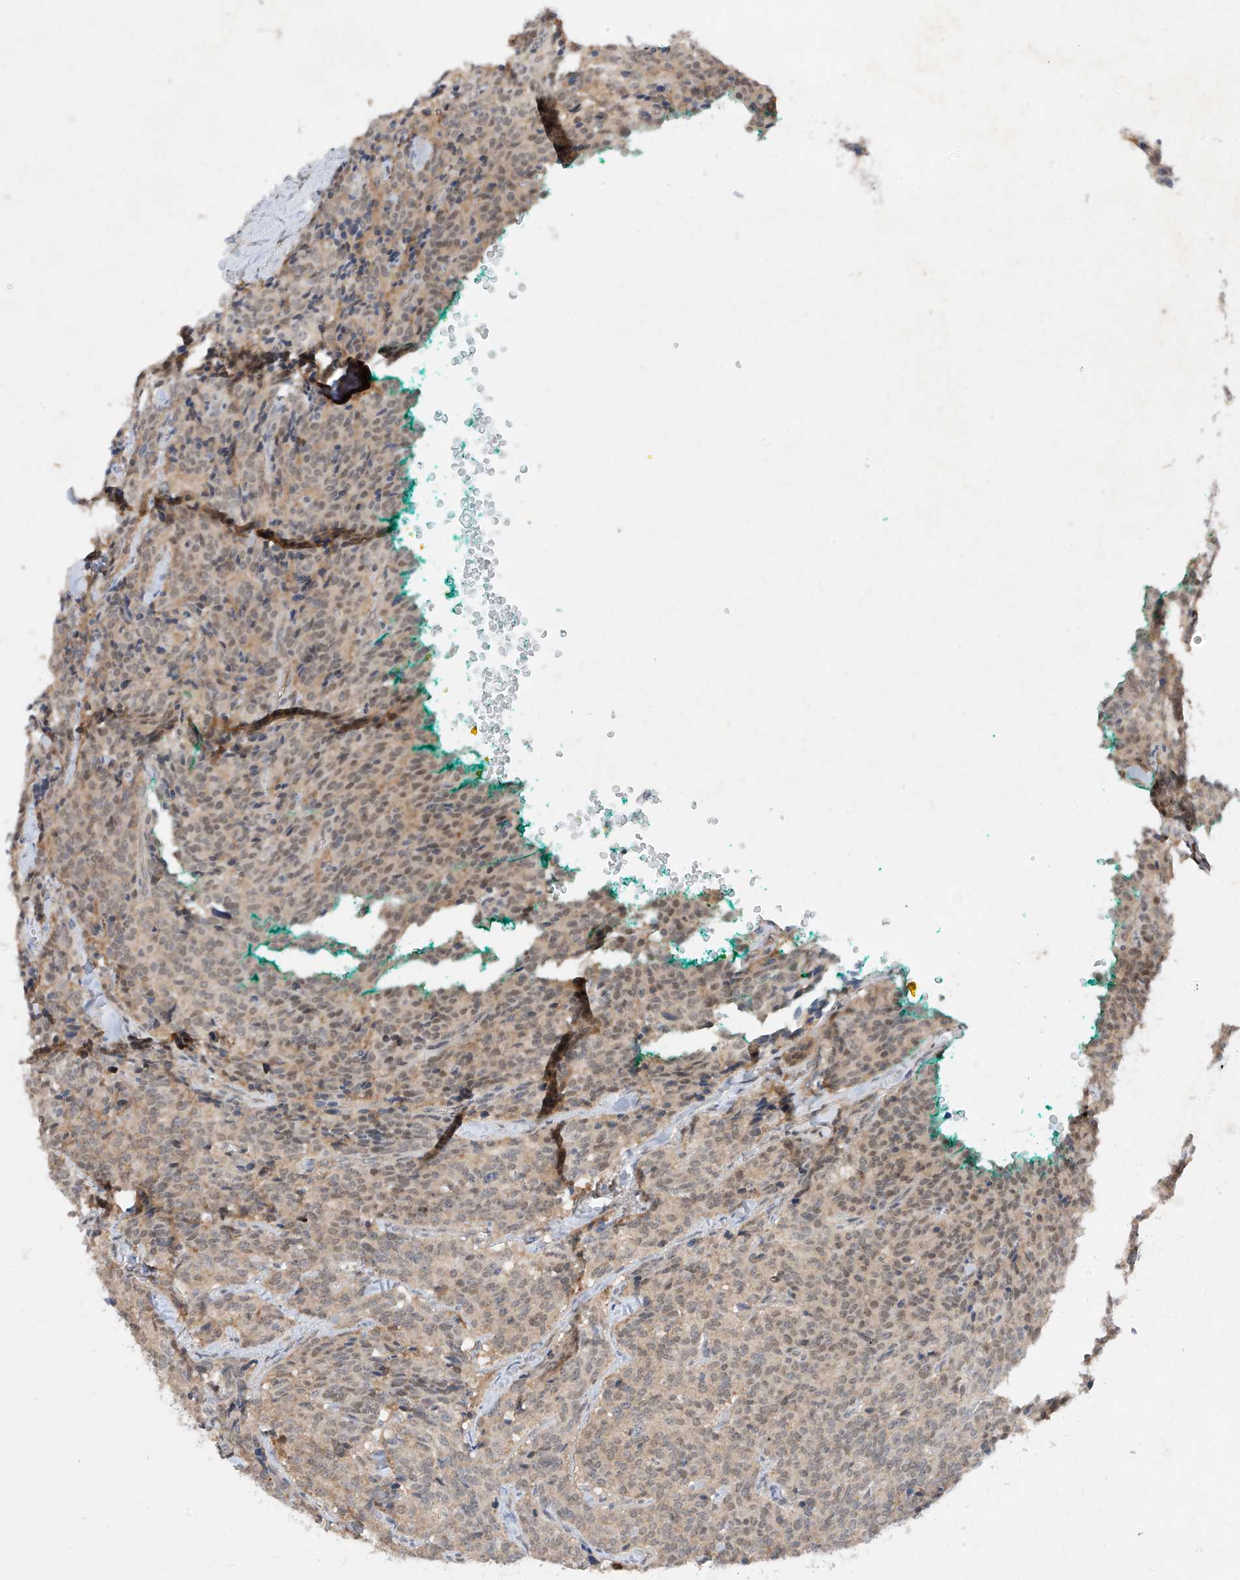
{"staining": {"intensity": "weak", "quantity": "25%-75%", "location": "cytoplasmic/membranous,nuclear"}, "tissue": "carcinoid", "cell_type": "Tumor cells", "image_type": "cancer", "snomed": [{"axis": "morphology", "description": "Carcinoid, malignant, NOS"}, {"axis": "topography", "description": "Lung"}], "caption": "Protein expression analysis of human carcinoid reveals weak cytoplasmic/membranous and nuclear positivity in approximately 25%-75% of tumor cells. (Brightfield microscopy of DAB IHC at high magnification).", "gene": "ZNF358", "patient": {"sex": "female", "age": 46}}